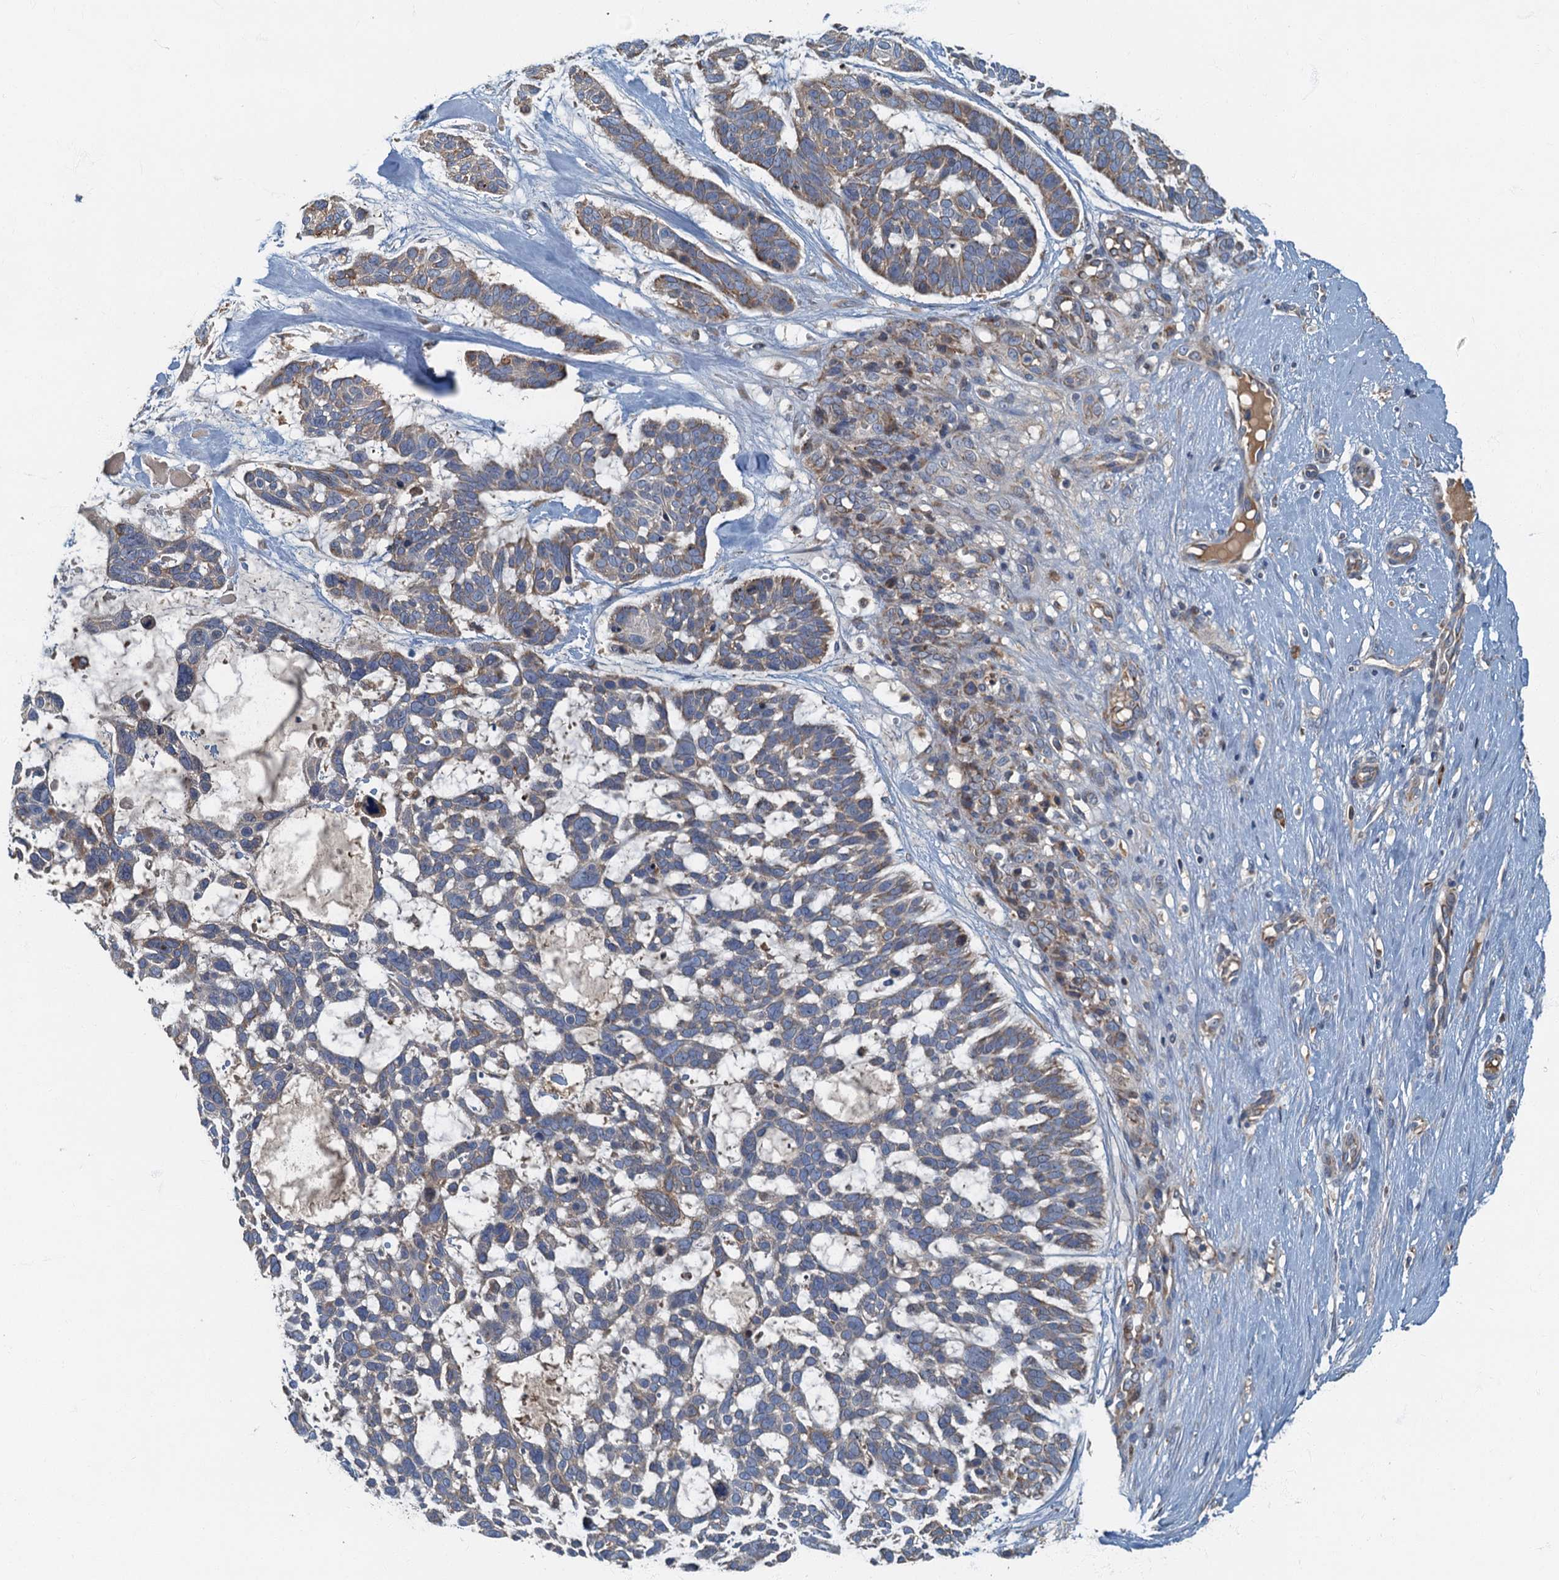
{"staining": {"intensity": "weak", "quantity": "<25%", "location": "cytoplasmic/membranous"}, "tissue": "skin cancer", "cell_type": "Tumor cells", "image_type": "cancer", "snomed": [{"axis": "morphology", "description": "Basal cell carcinoma"}, {"axis": "topography", "description": "Skin"}], "caption": "Tumor cells are negative for brown protein staining in skin basal cell carcinoma. The staining was performed using DAB (3,3'-diaminobenzidine) to visualize the protein expression in brown, while the nuclei were stained in blue with hematoxylin (Magnification: 20x).", "gene": "SPDYC", "patient": {"sex": "male", "age": 88}}